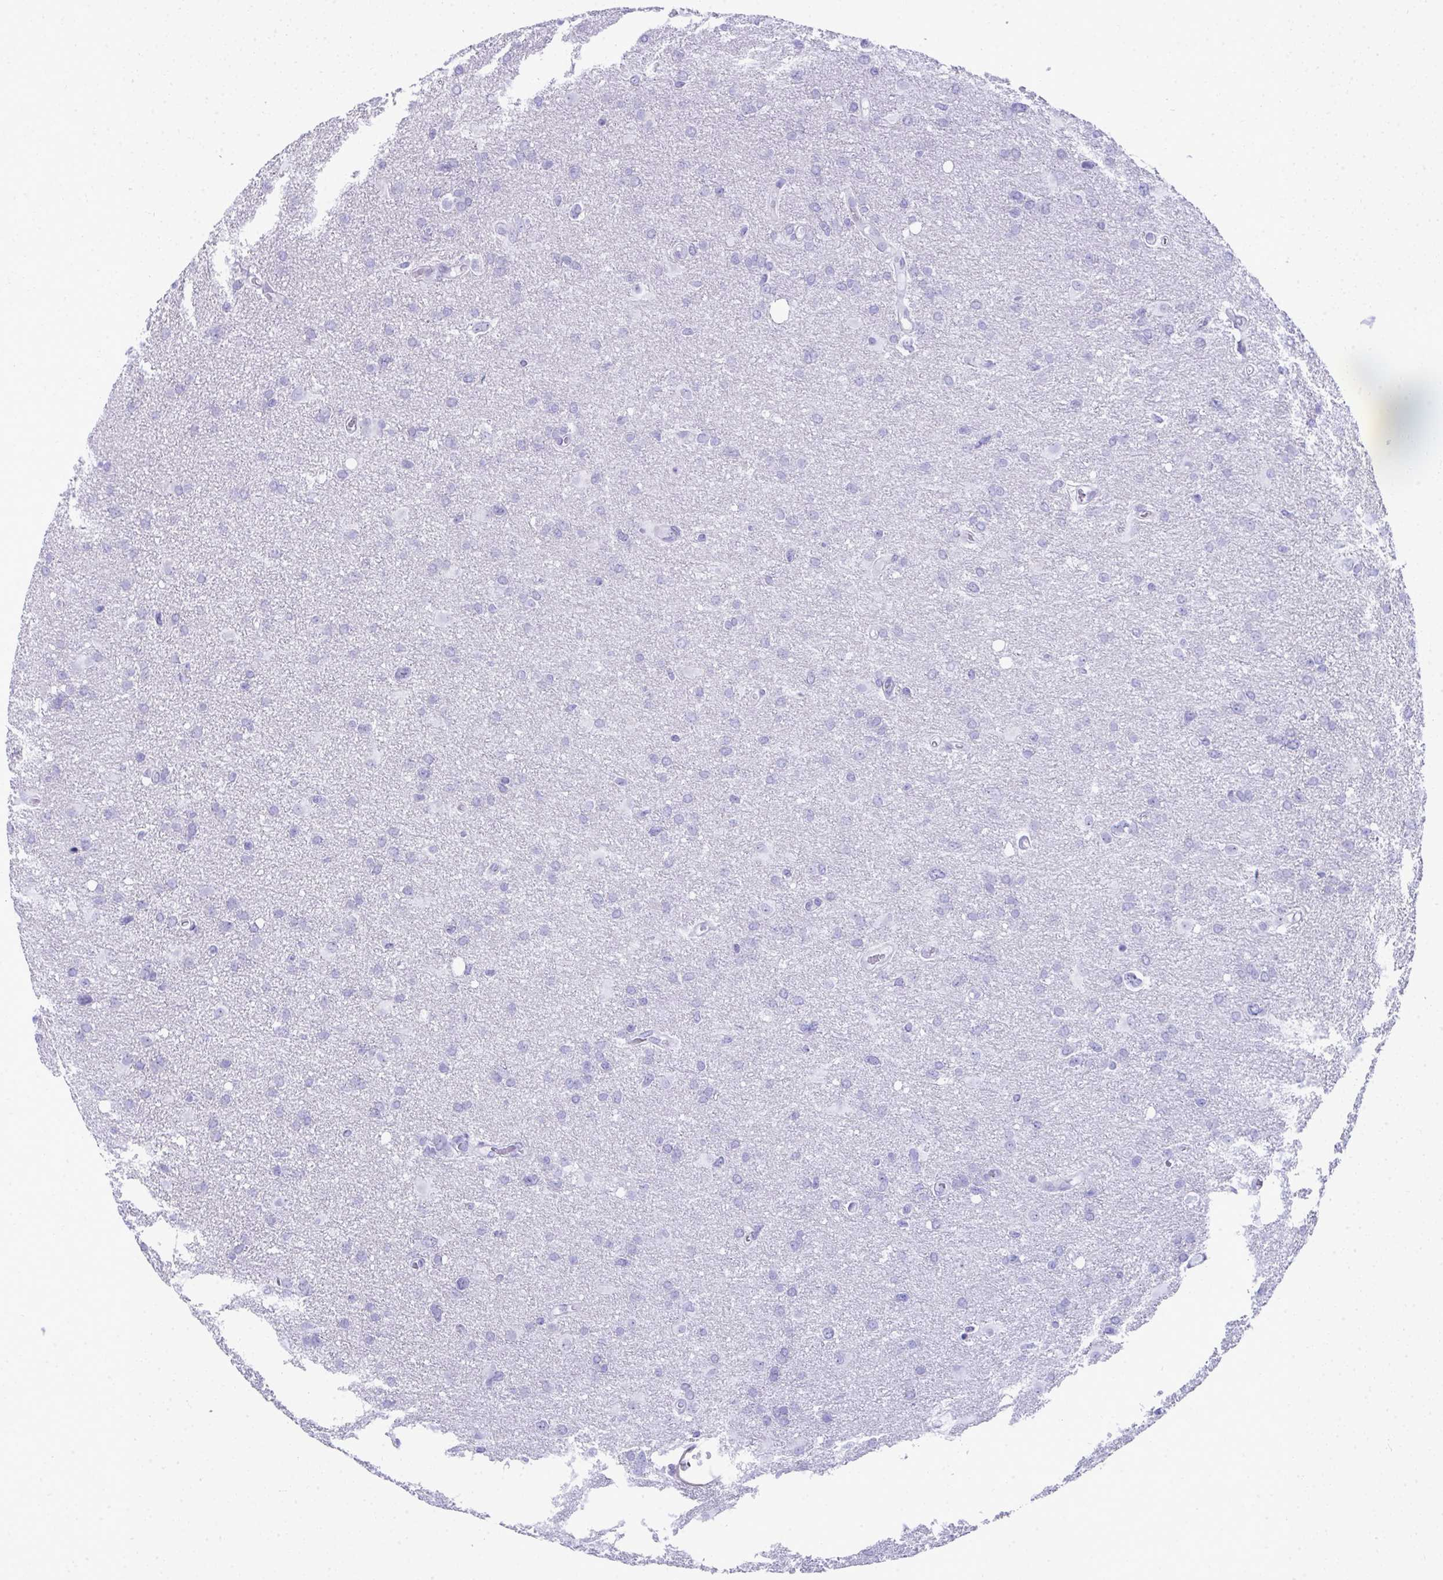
{"staining": {"intensity": "negative", "quantity": "none", "location": "none"}, "tissue": "glioma", "cell_type": "Tumor cells", "image_type": "cancer", "snomed": [{"axis": "morphology", "description": "Glioma, malignant, High grade"}, {"axis": "topography", "description": "Brain"}], "caption": "Immunohistochemistry (IHC) photomicrograph of human malignant glioma (high-grade) stained for a protein (brown), which demonstrates no positivity in tumor cells.", "gene": "PUS7L", "patient": {"sex": "male", "age": 53}}